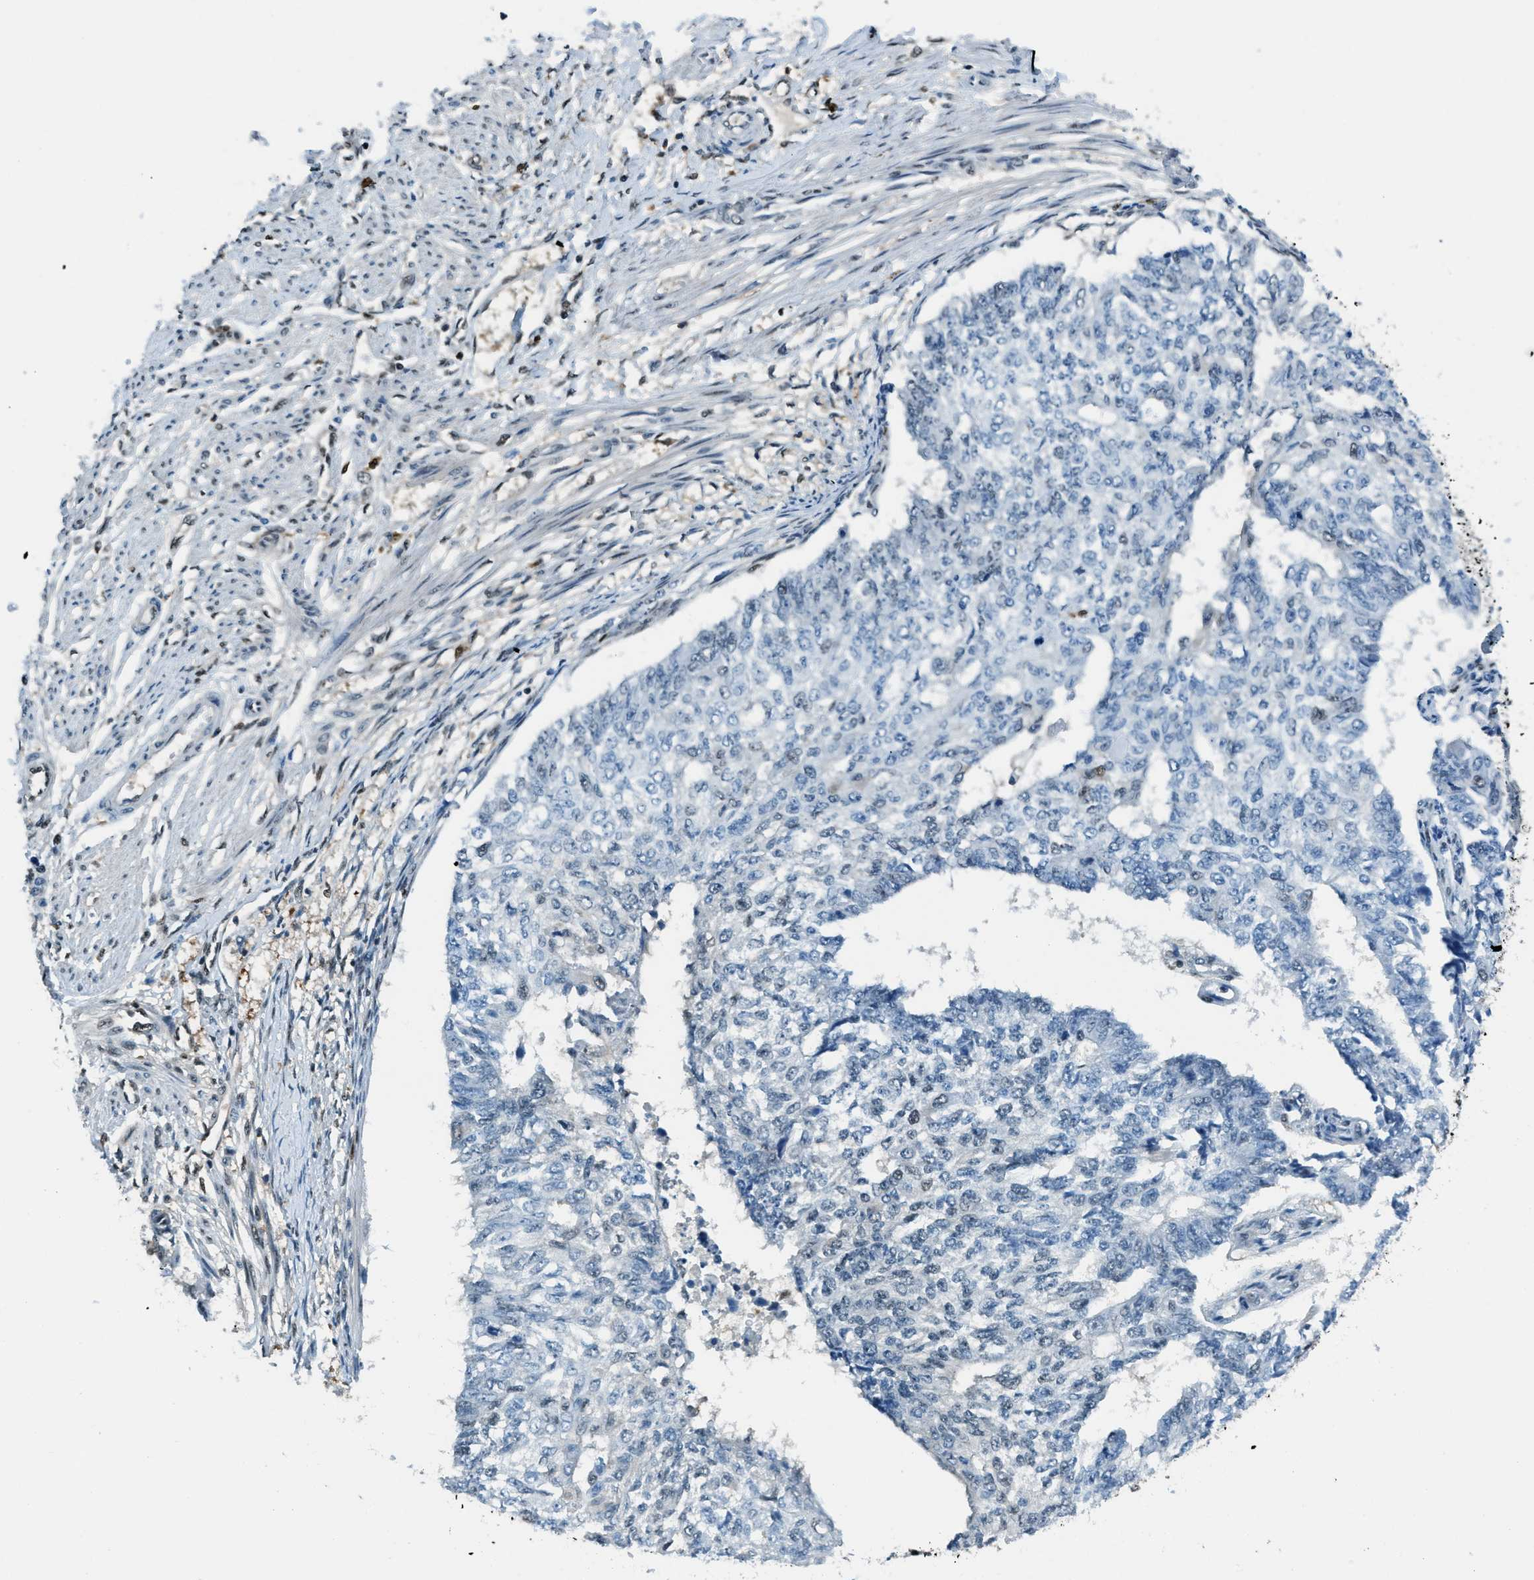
{"staining": {"intensity": "weak", "quantity": "<25%", "location": "nuclear"}, "tissue": "endometrial cancer", "cell_type": "Tumor cells", "image_type": "cancer", "snomed": [{"axis": "morphology", "description": "Adenocarcinoma, NOS"}, {"axis": "topography", "description": "Endometrium"}], "caption": "Endometrial cancer was stained to show a protein in brown. There is no significant staining in tumor cells.", "gene": "OGFR", "patient": {"sex": "female", "age": 32}}